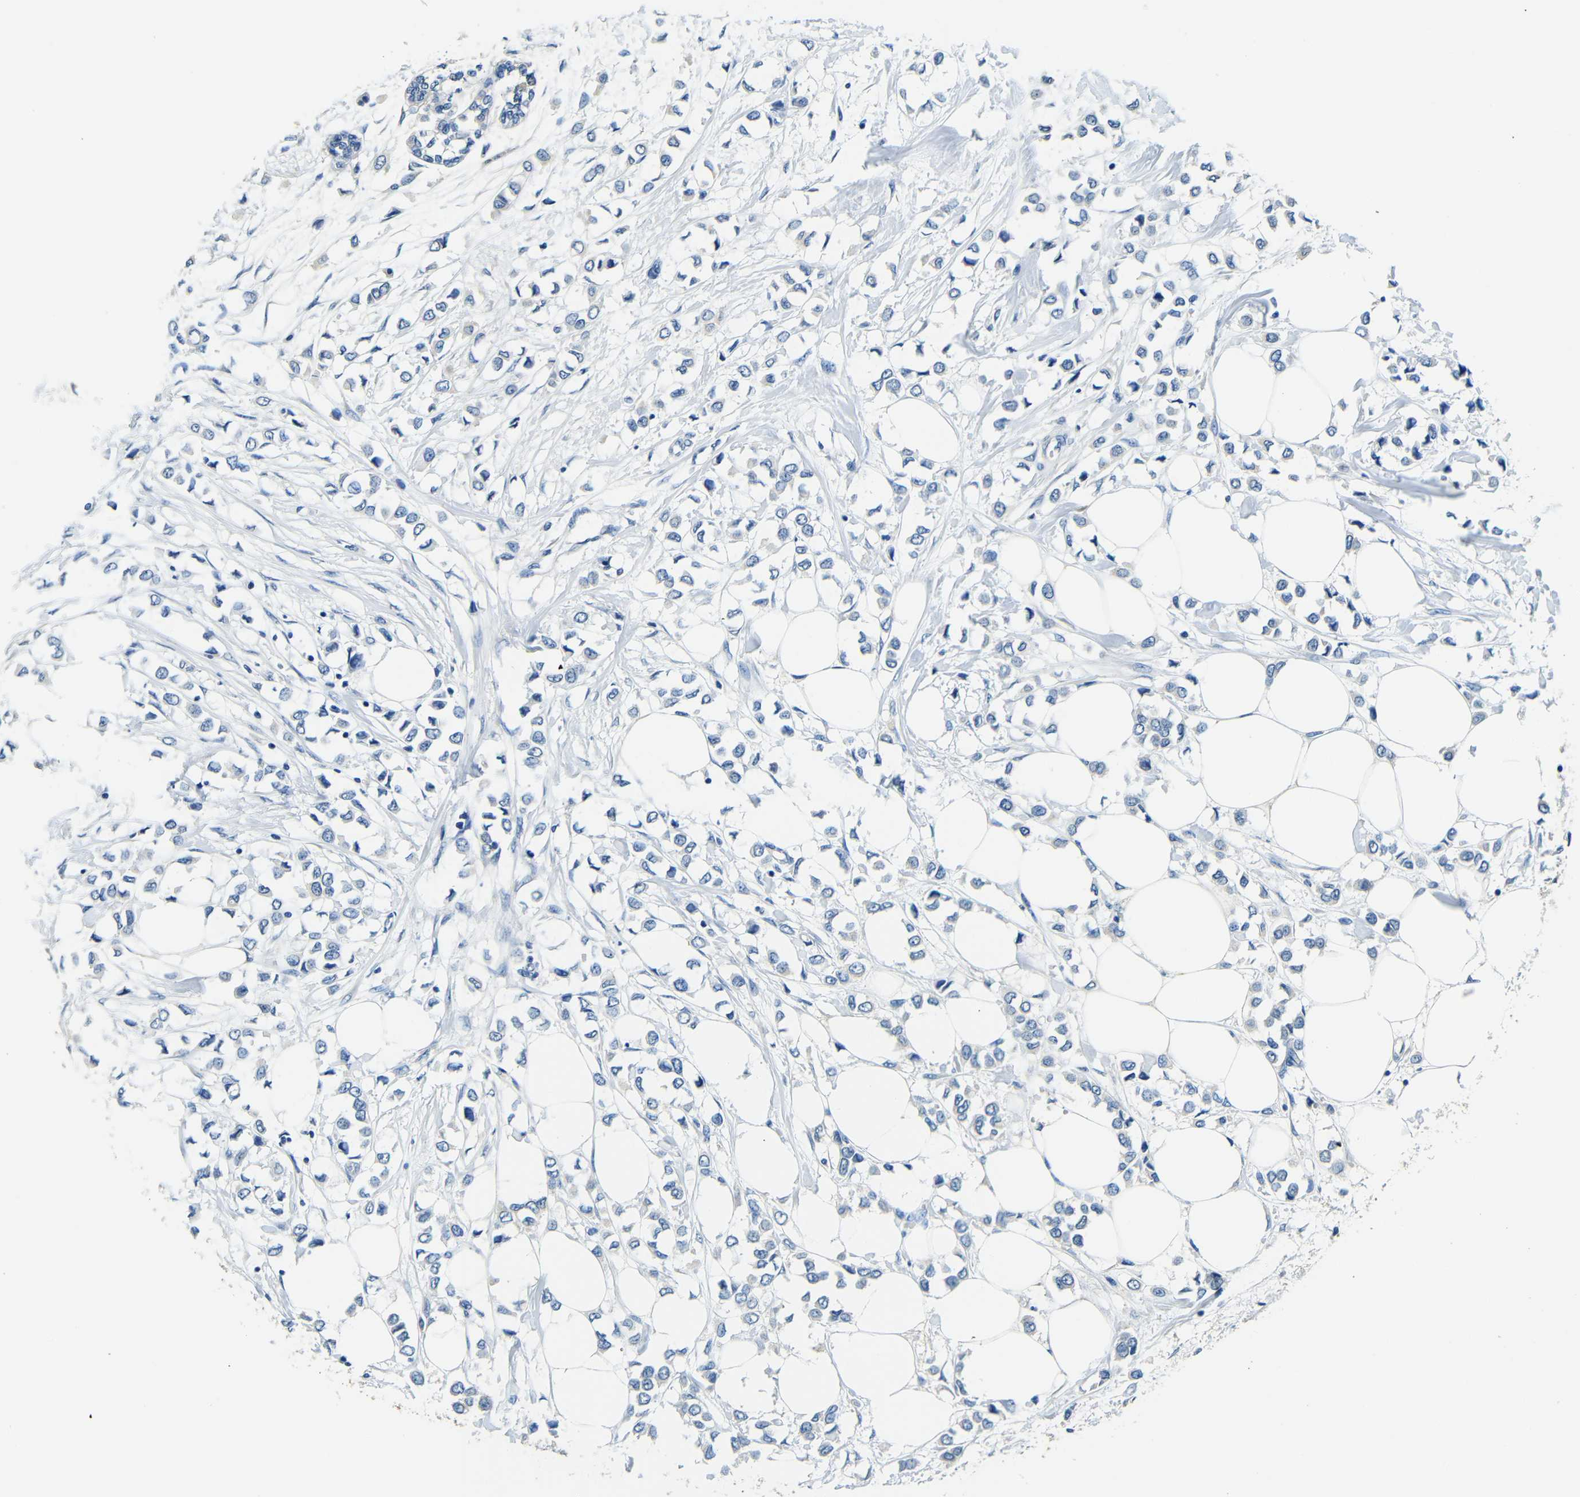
{"staining": {"intensity": "negative", "quantity": "none", "location": "none"}, "tissue": "breast cancer", "cell_type": "Tumor cells", "image_type": "cancer", "snomed": [{"axis": "morphology", "description": "Lobular carcinoma"}, {"axis": "topography", "description": "Breast"}], "caption": "Protein analysis of lobular carcinoma (breast) exhibits no significant staining in tumor cells. (IHC, brightfield microscopy, high magnification).", "gene": "FMO5", "patient": {"sex": "female", "age": 51}}